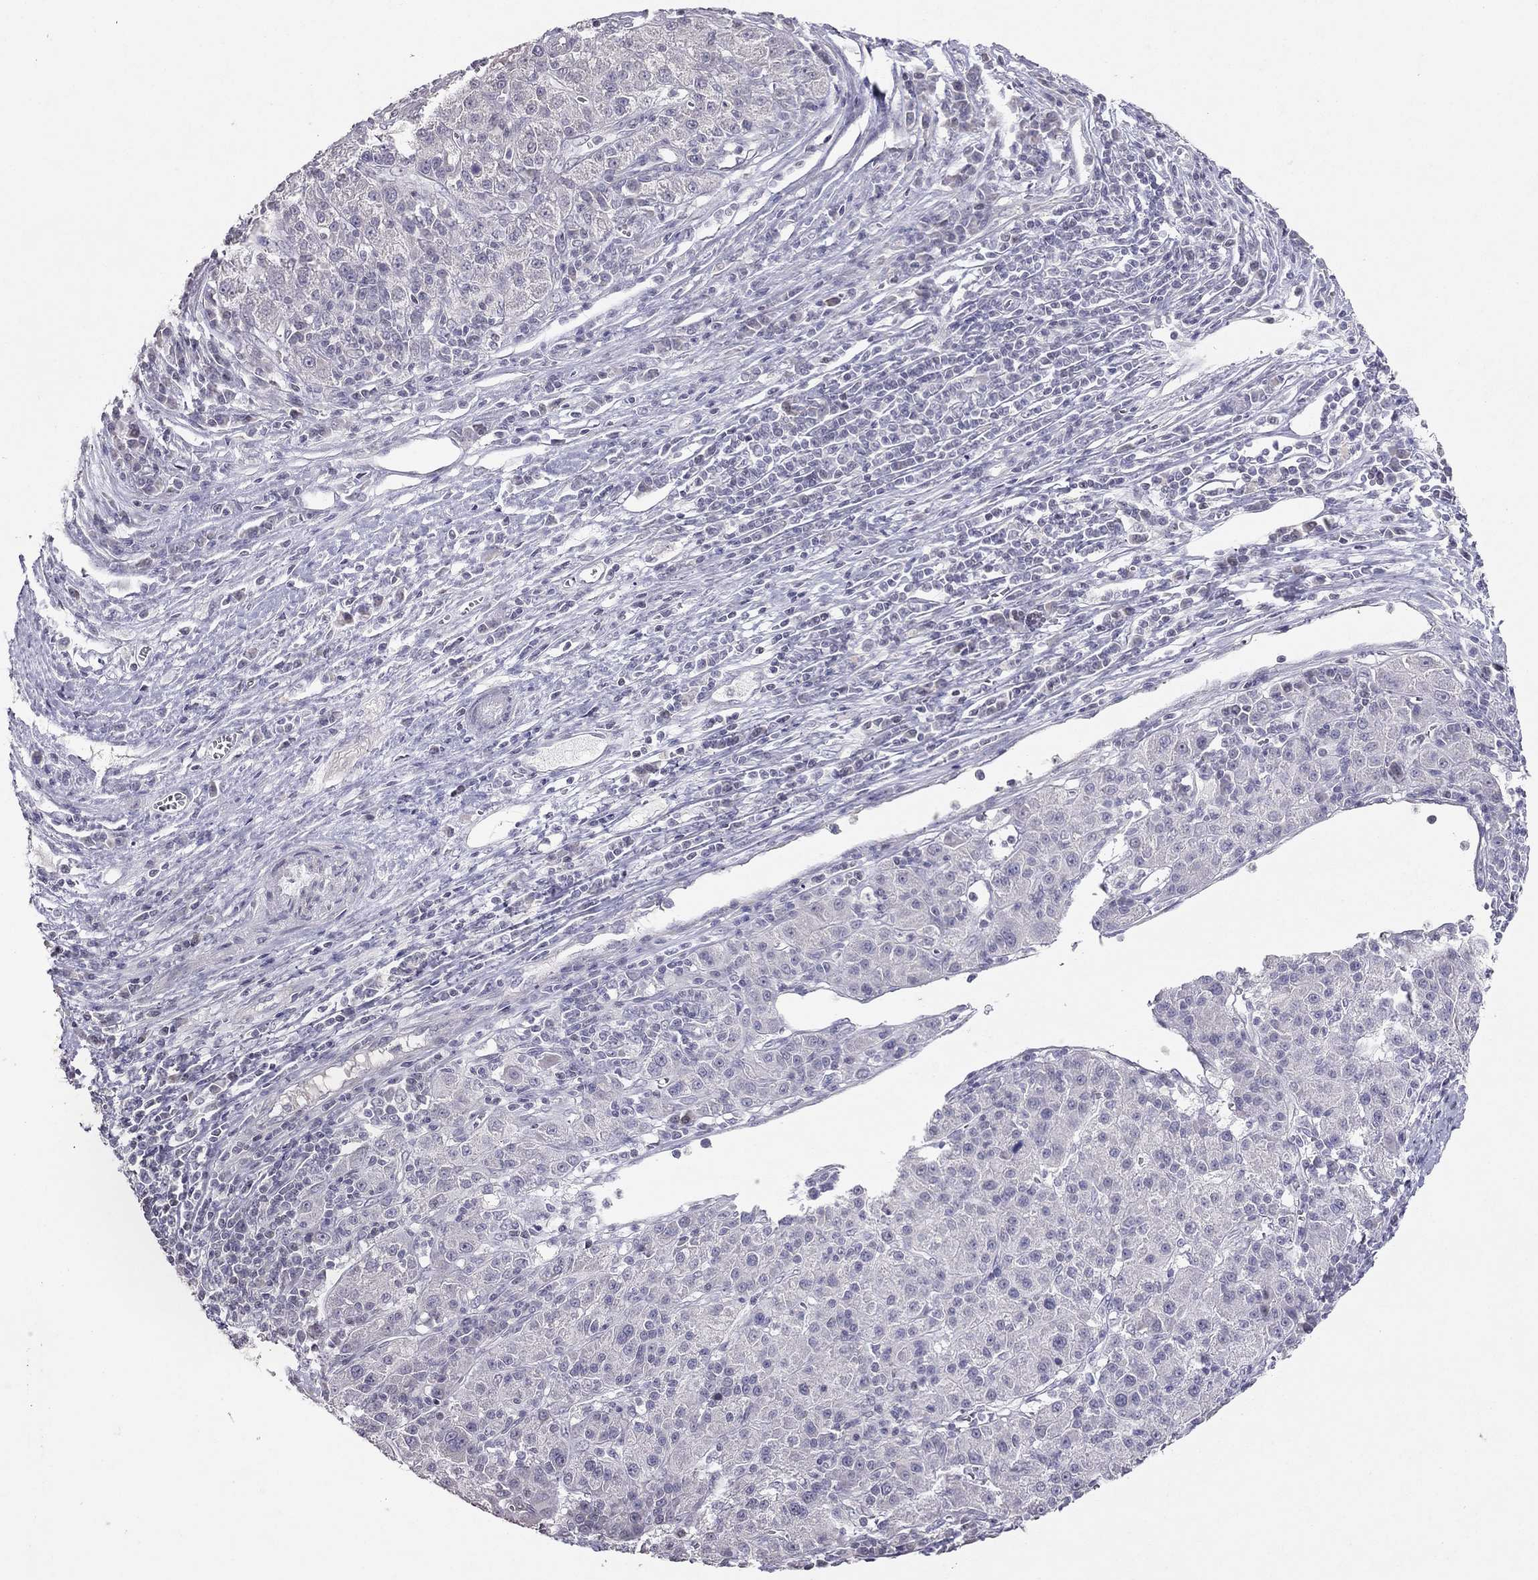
{"staining": {"intensity": "negative", "quantity": "none", "location": "none"}, "tissue": "liver cancer", "cell_type": "Tumor cells", "image_type": "cancer", "snomed": [{"axis": "morphology", "description": "Carcinoma, Hepatocellular, NOS"}, {"axis": "topography", "description": "Liver"}], "caption": "This is an immunohistochemistry photomicrograph of liver hepatocellular carcinoma. There is no expression in tumor cells.", "gene": "TSHB", "patient": {"sex": "female", "age": 60}}